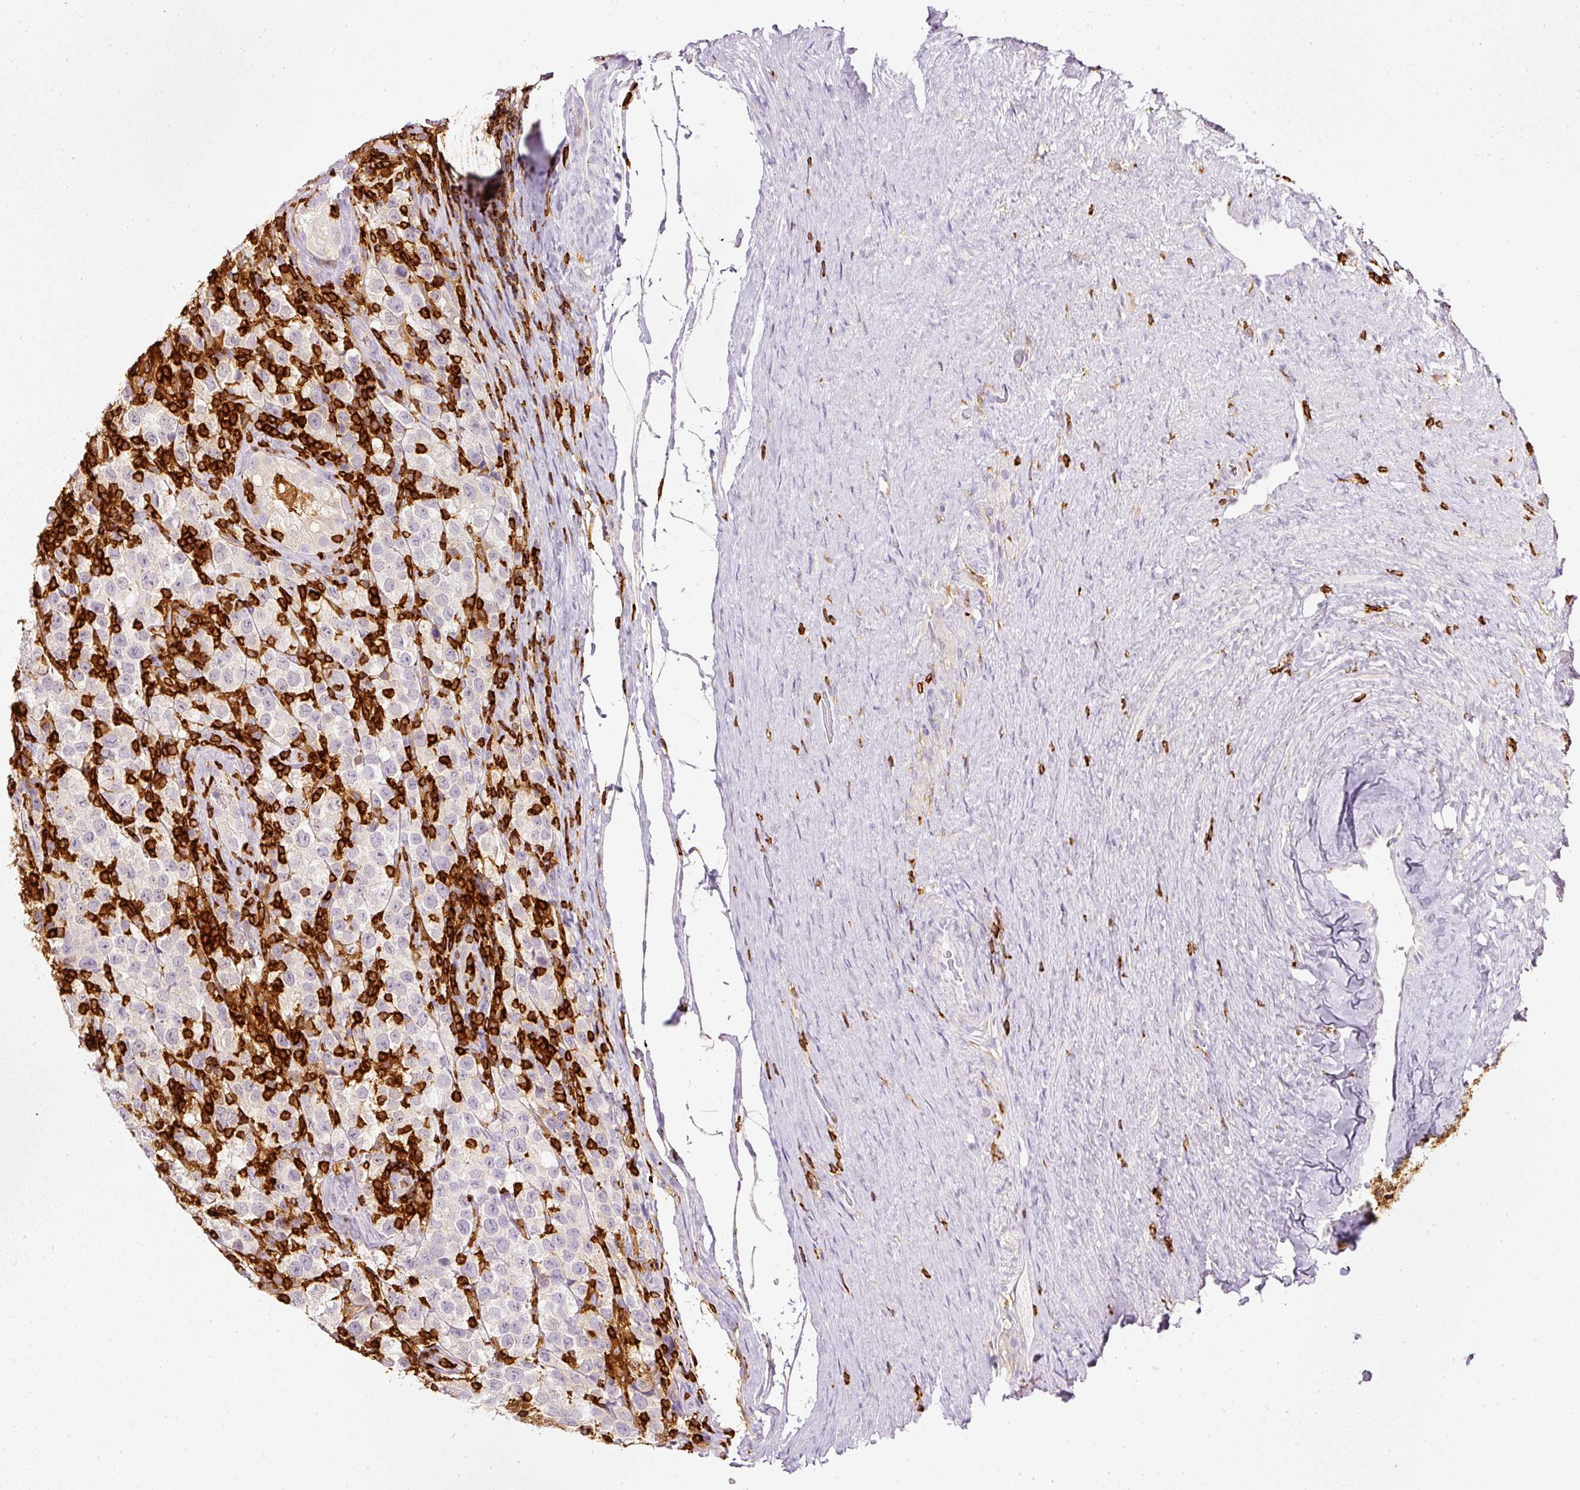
{"staining": {"intensity": "negative", "quantity": "none", "location": "none"}, "tissue": "testis cancer", "cell_type": "Tumor cells", "image_type": "cancer", "snomed": [{"axis": "morphology", "description": "Seminoma, NOS"}, {"axis": "morphology", "description": "Carcinoma, Embryonal, NOS"}, {"axis": "topography", "description": "Testis"}], "caption": "Tumor cells are negative for brown protein staining in testis seminoma.", "gene": "EVL", "patient": {"sex": "male", "age": 41}}